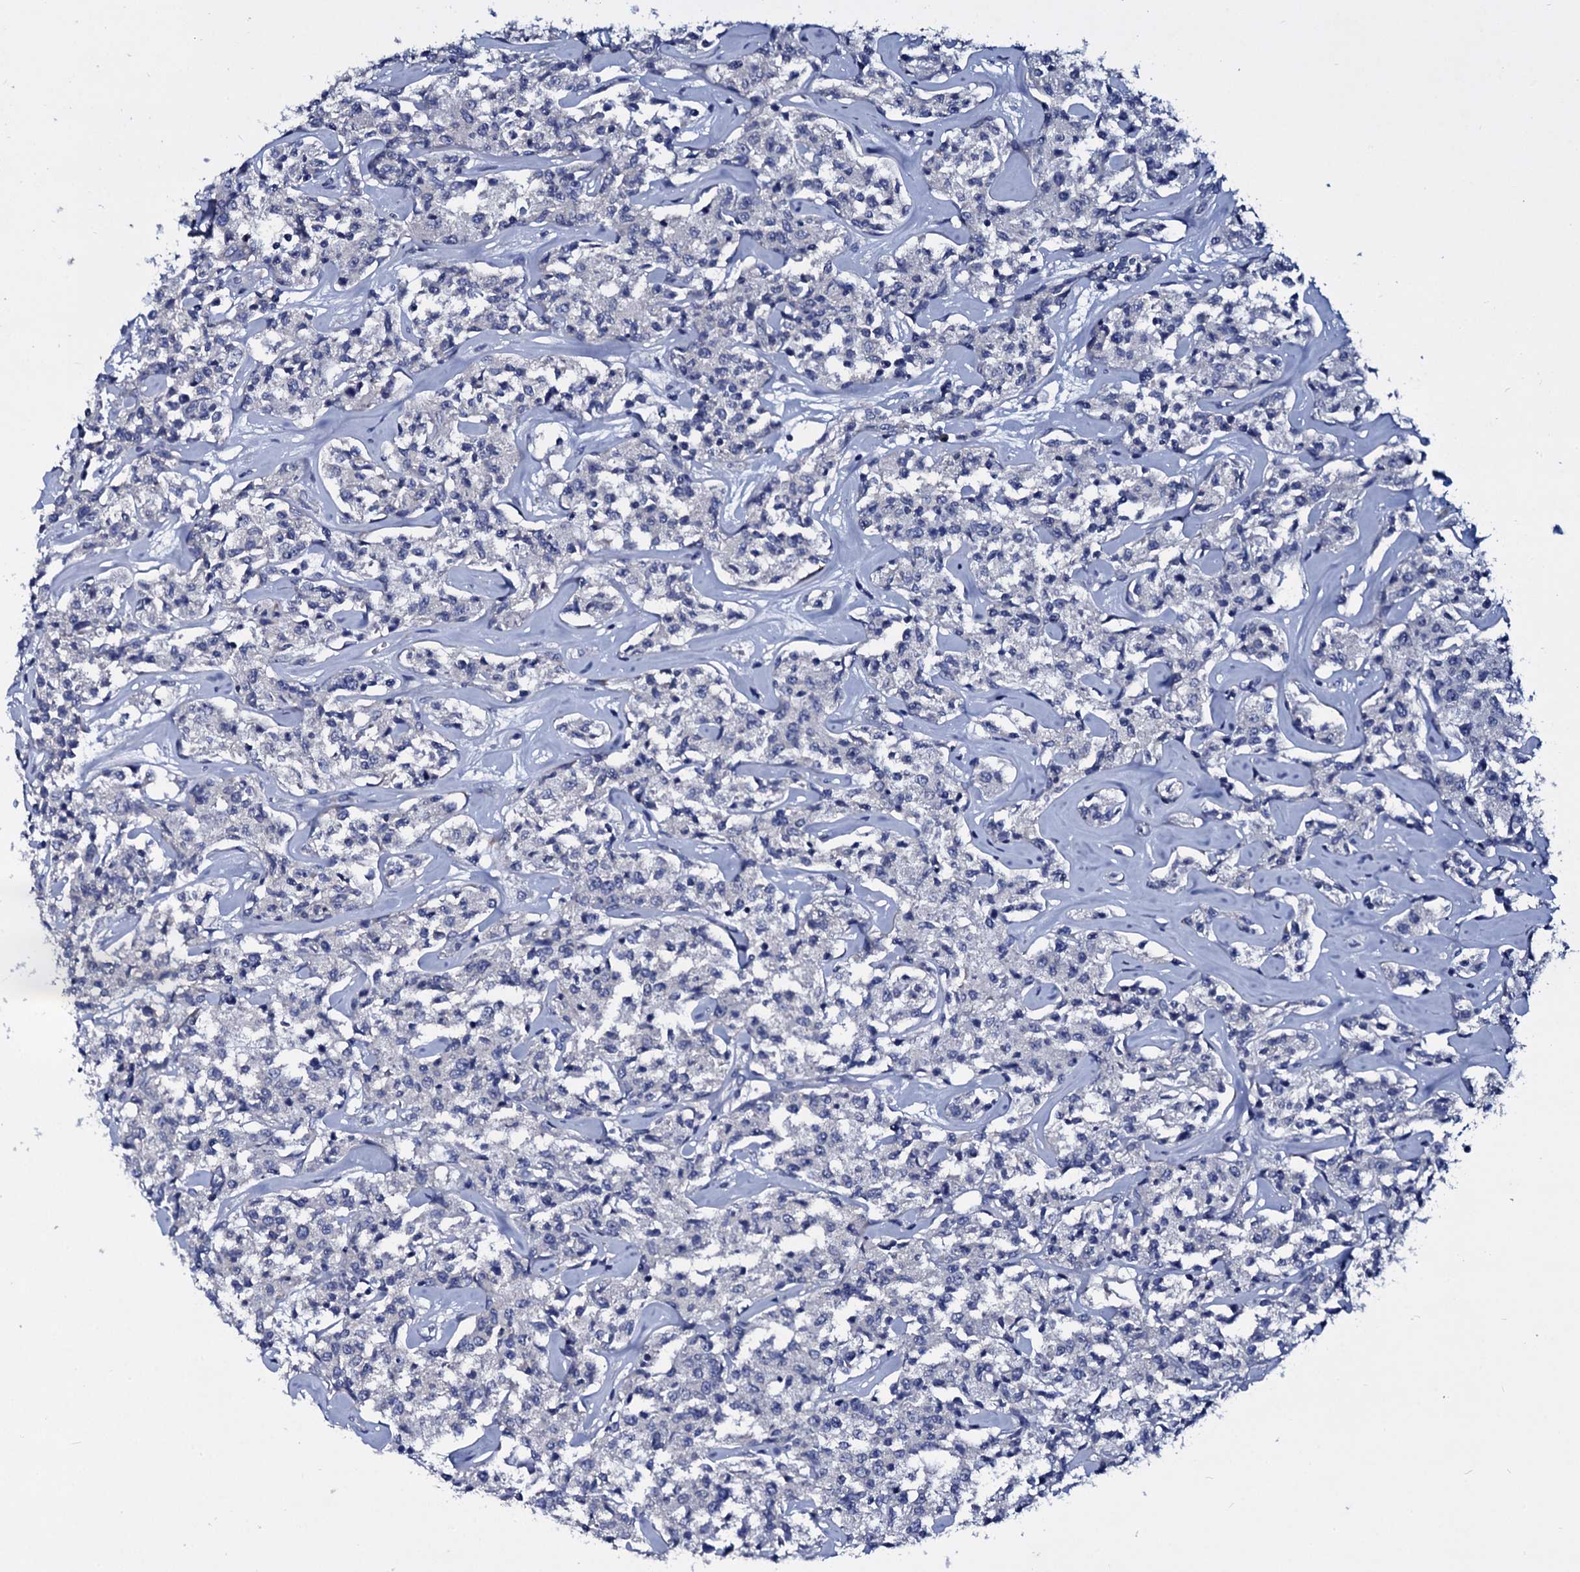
{"staining": {"intensity": "negative", "quantity": "none", "location": "none"}, "tissue": "lymphoma", "cell_type": "Tumor cells", "image_type": "cancer", "snomed": [{"axis": "morphology", "description": "Malignant lymphoma, non-Hodgkin's type, Low grade"}, {"axis": "topography", "description": "Small intestine"}], "caption": "An image of human malignant lymphoma, non-Hodgkin's type (low-grade) is negative for staining in tumor cells. (Stains: DAB IHC with hematoxylin counter stain, Microscopy: brightfield microscopy at high magnification).", "gene": "TPGS2", "patient": {"sex": "female", "age": 59}}